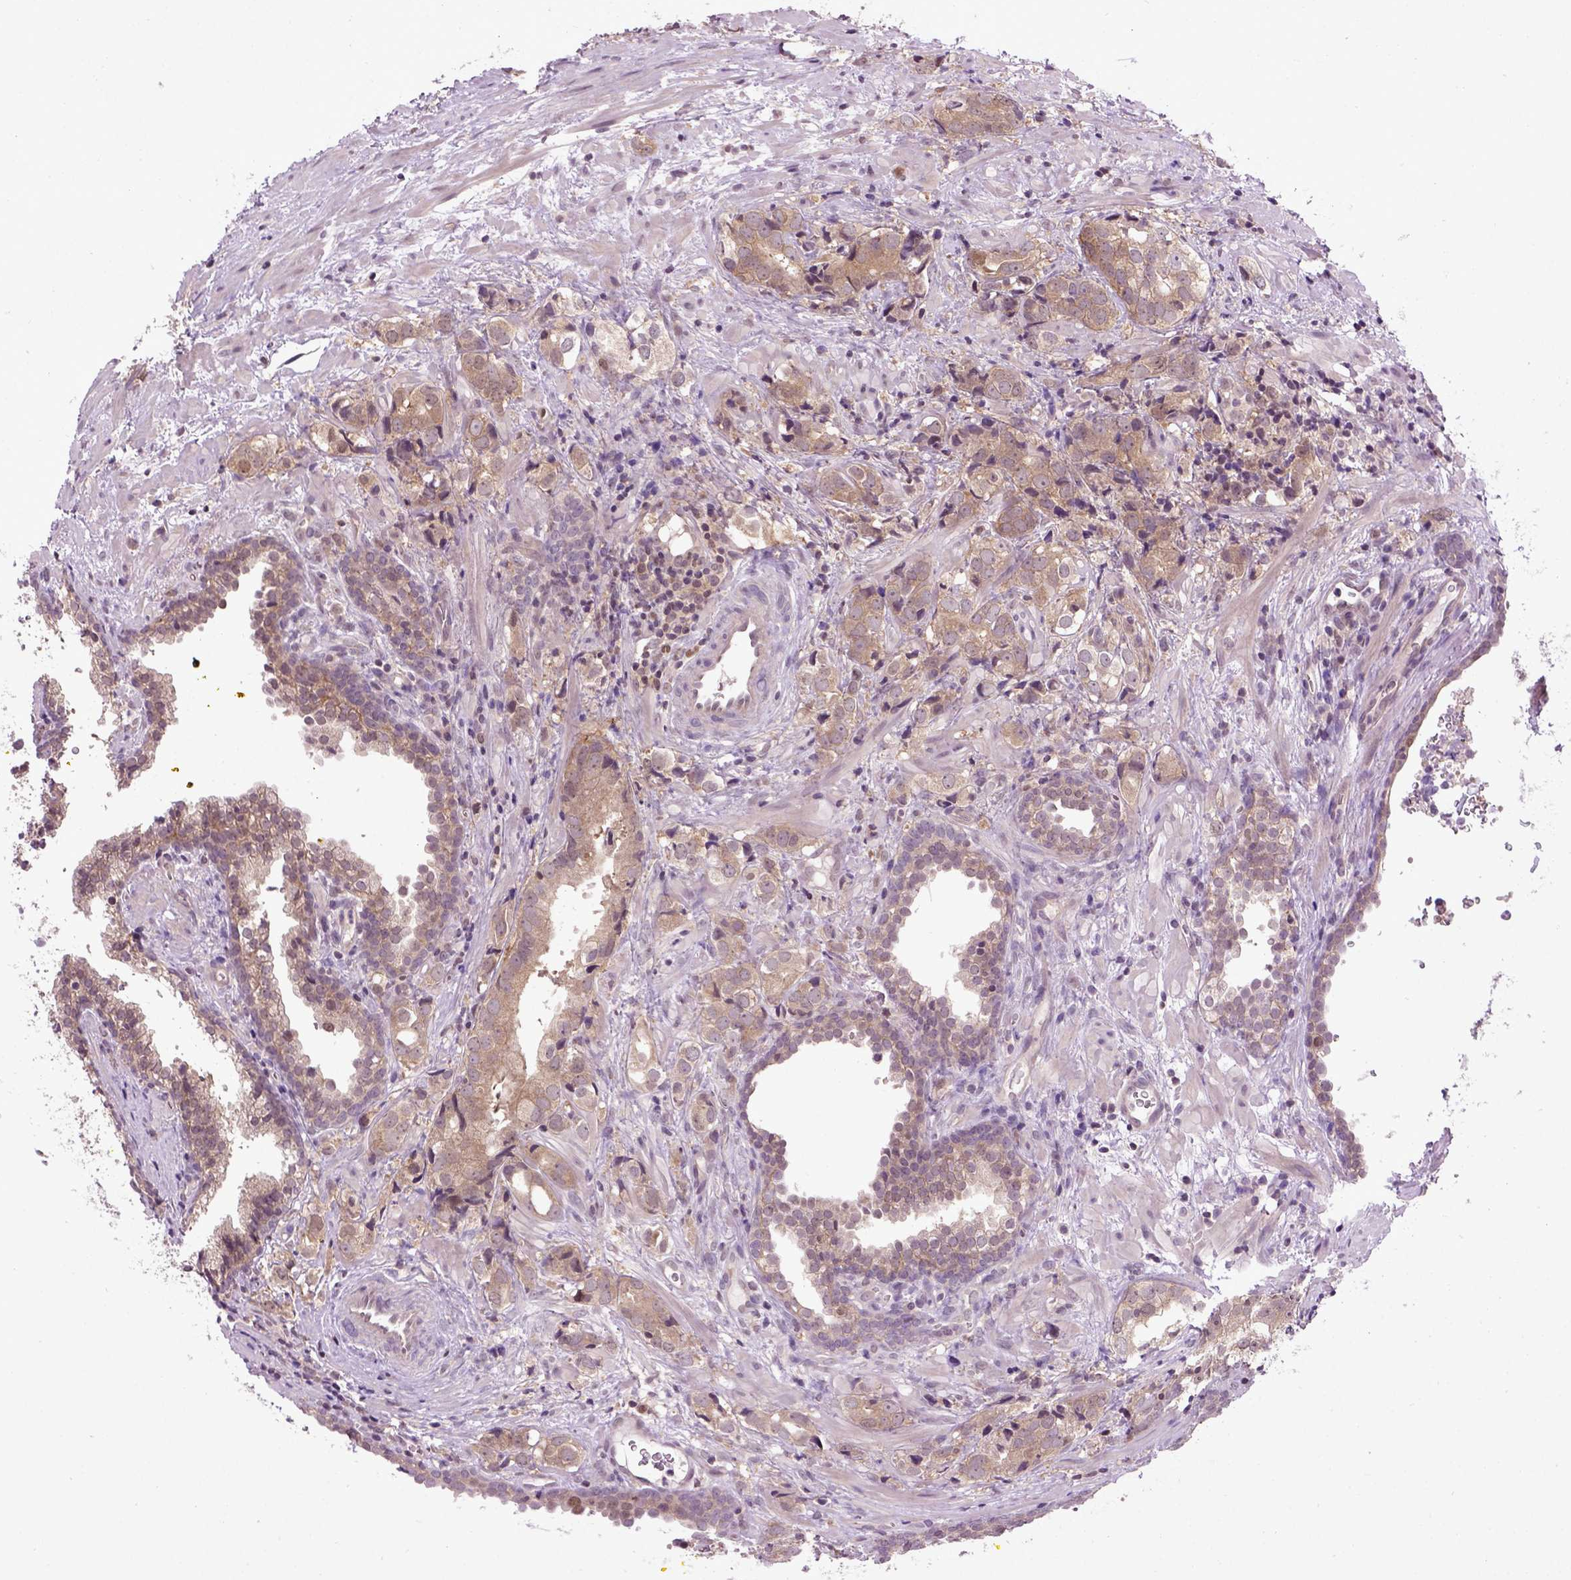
{"staining": {"intensity": "moderate", "quantity": ">75%", "location": "cytoplasmic/membranous"}, "tissue": "prostate cancer", "cell_type": "Tumor cells", "image_type": "cancer", "snomed": [{"axis": "morphology", "description": "Adenocarcinoma, NOS"}, {"axis": "topography", "description": "Prostate and seminal vesicle, NOS"}], "caption": "This image shows immunohistochemistry staining of human prostate cancer, with medium moderate cytoplasmic/membranous staining in about >75% of tumor cells.", "gene": "WDR48", "patient": {"sex": "male", "age": 63}}